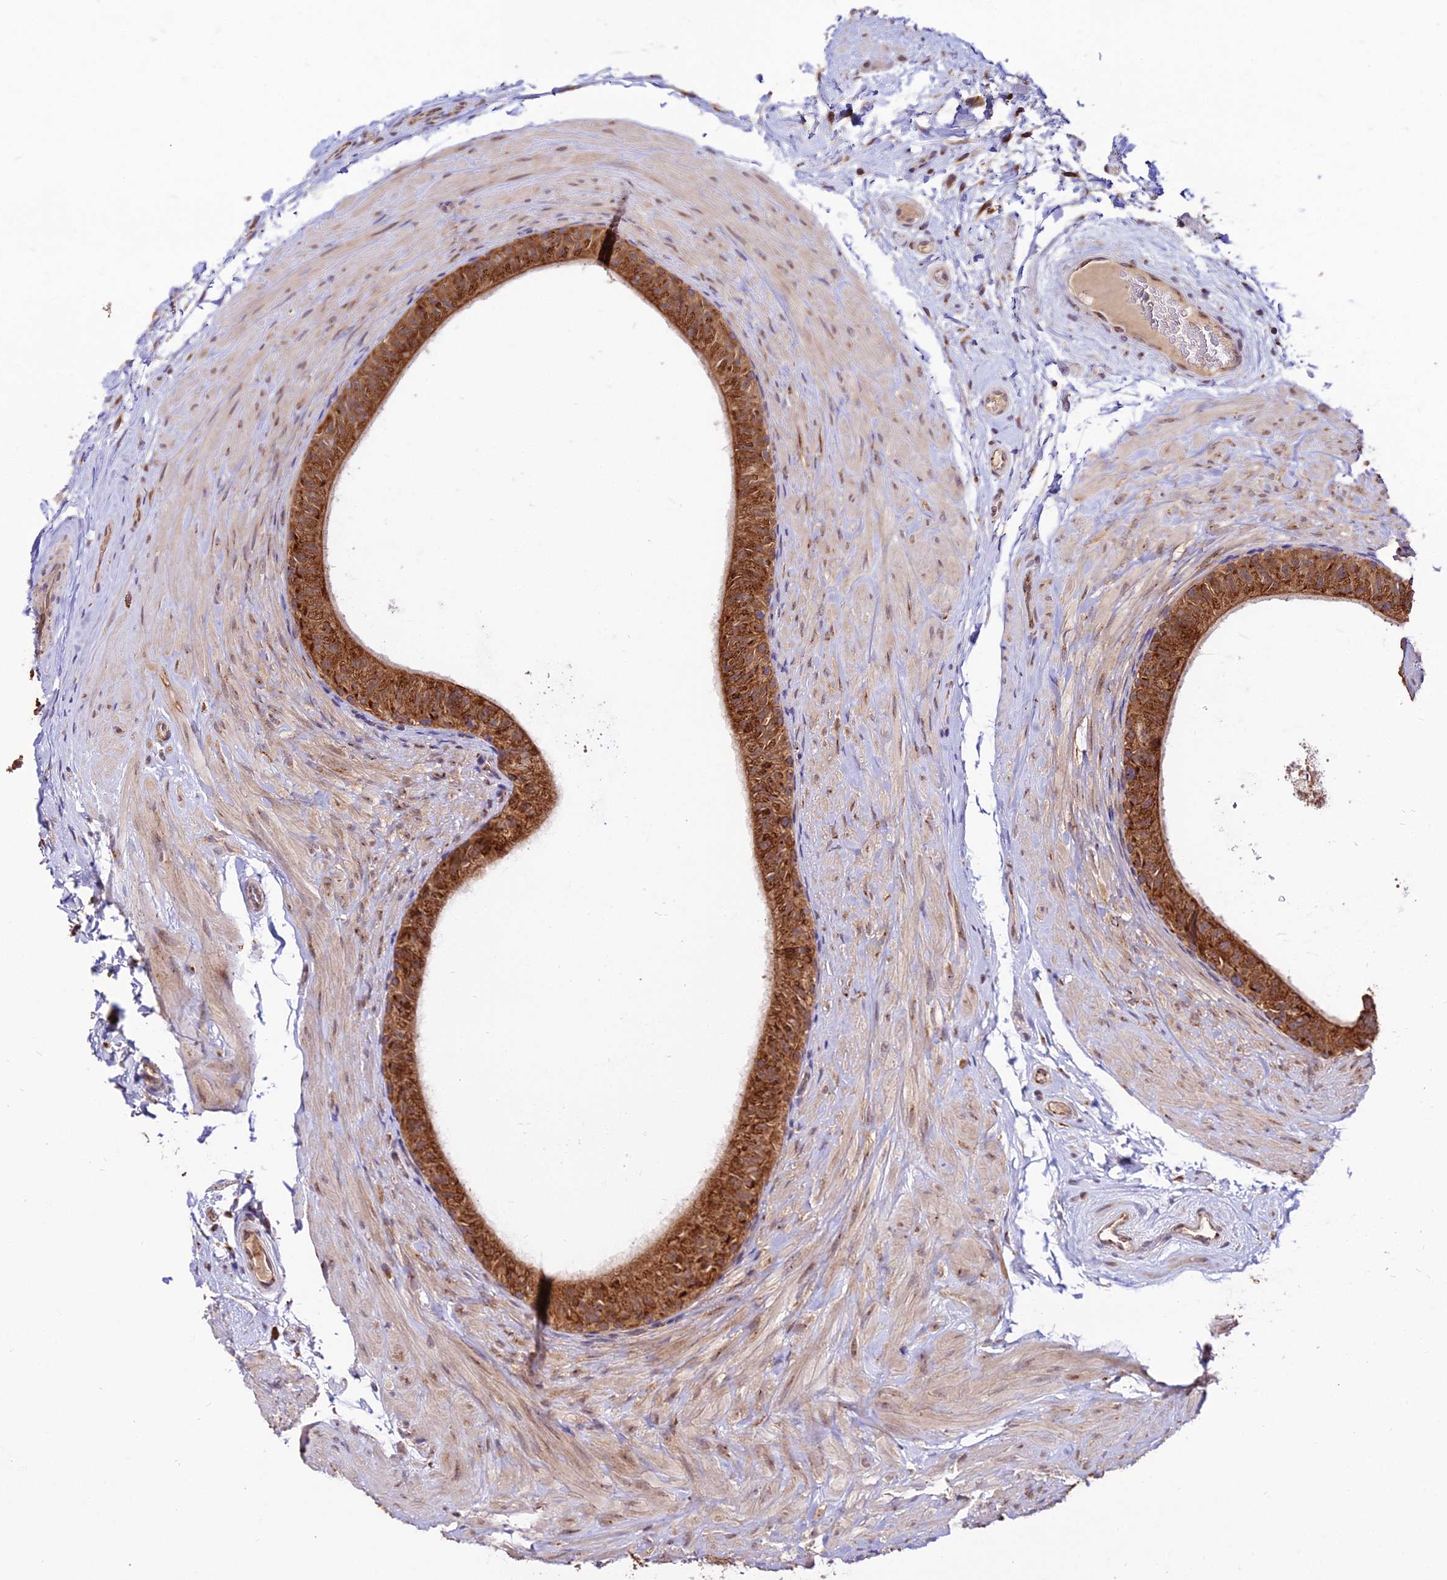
{"staining": {"intensity": "strong", "quantity": ">75%", "location": "cytoplasmic/membranous"}, "tissue": "epididymis", "cell_type": "Glandular cells", "image_type": "normal", "snomed": [{"axis": "morphology", "description": "Normal tissue, NOS"}, {"axis": "topography", "description": "Epididymis"}], "caption": "Strong cytoplasmic/membranous positivity for a protein is seen in approximately >75% of glandular cells of unremarkable epididymis using IHC.", "gene": "ENSG00000258465", "patient": {"sex": "male", "age": 49}}